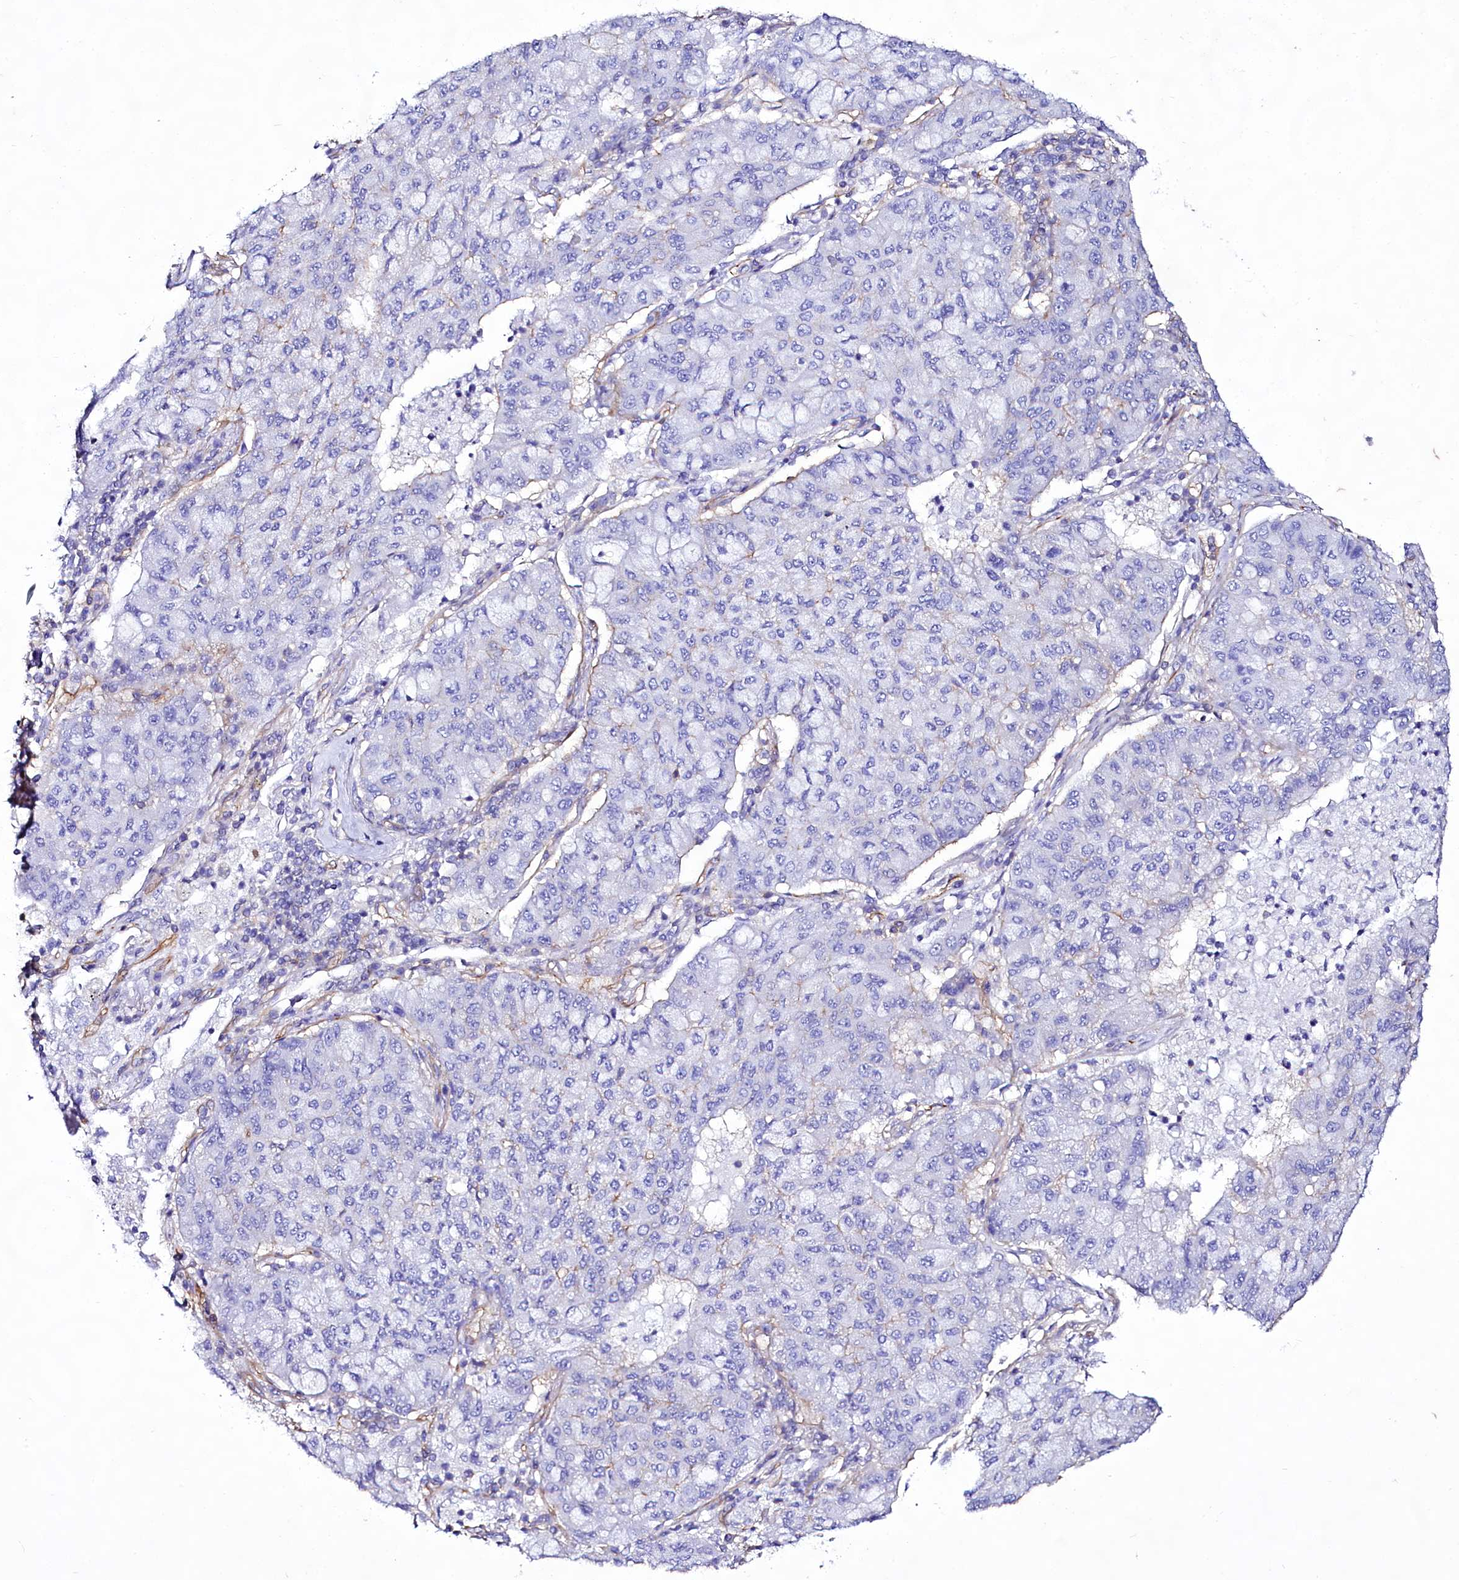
{"staining": {"intensity": "negative", "quantity": "none", "location": "none"}, "tissue": "lung cancer", "cell_type": "Tumor cells", "image_type": "cancer", "snomed": [{"axis": "morphology", "description": "Squamous cell carcinoma, NOS"}, {"axis": "topography", "description": "Lung"}], "caption": "The image displays no significant expression in tumor cells of squamous cell carcinoma (lung).", "gene": "CD99", "patient": {"sex": "male", "age": 74}}